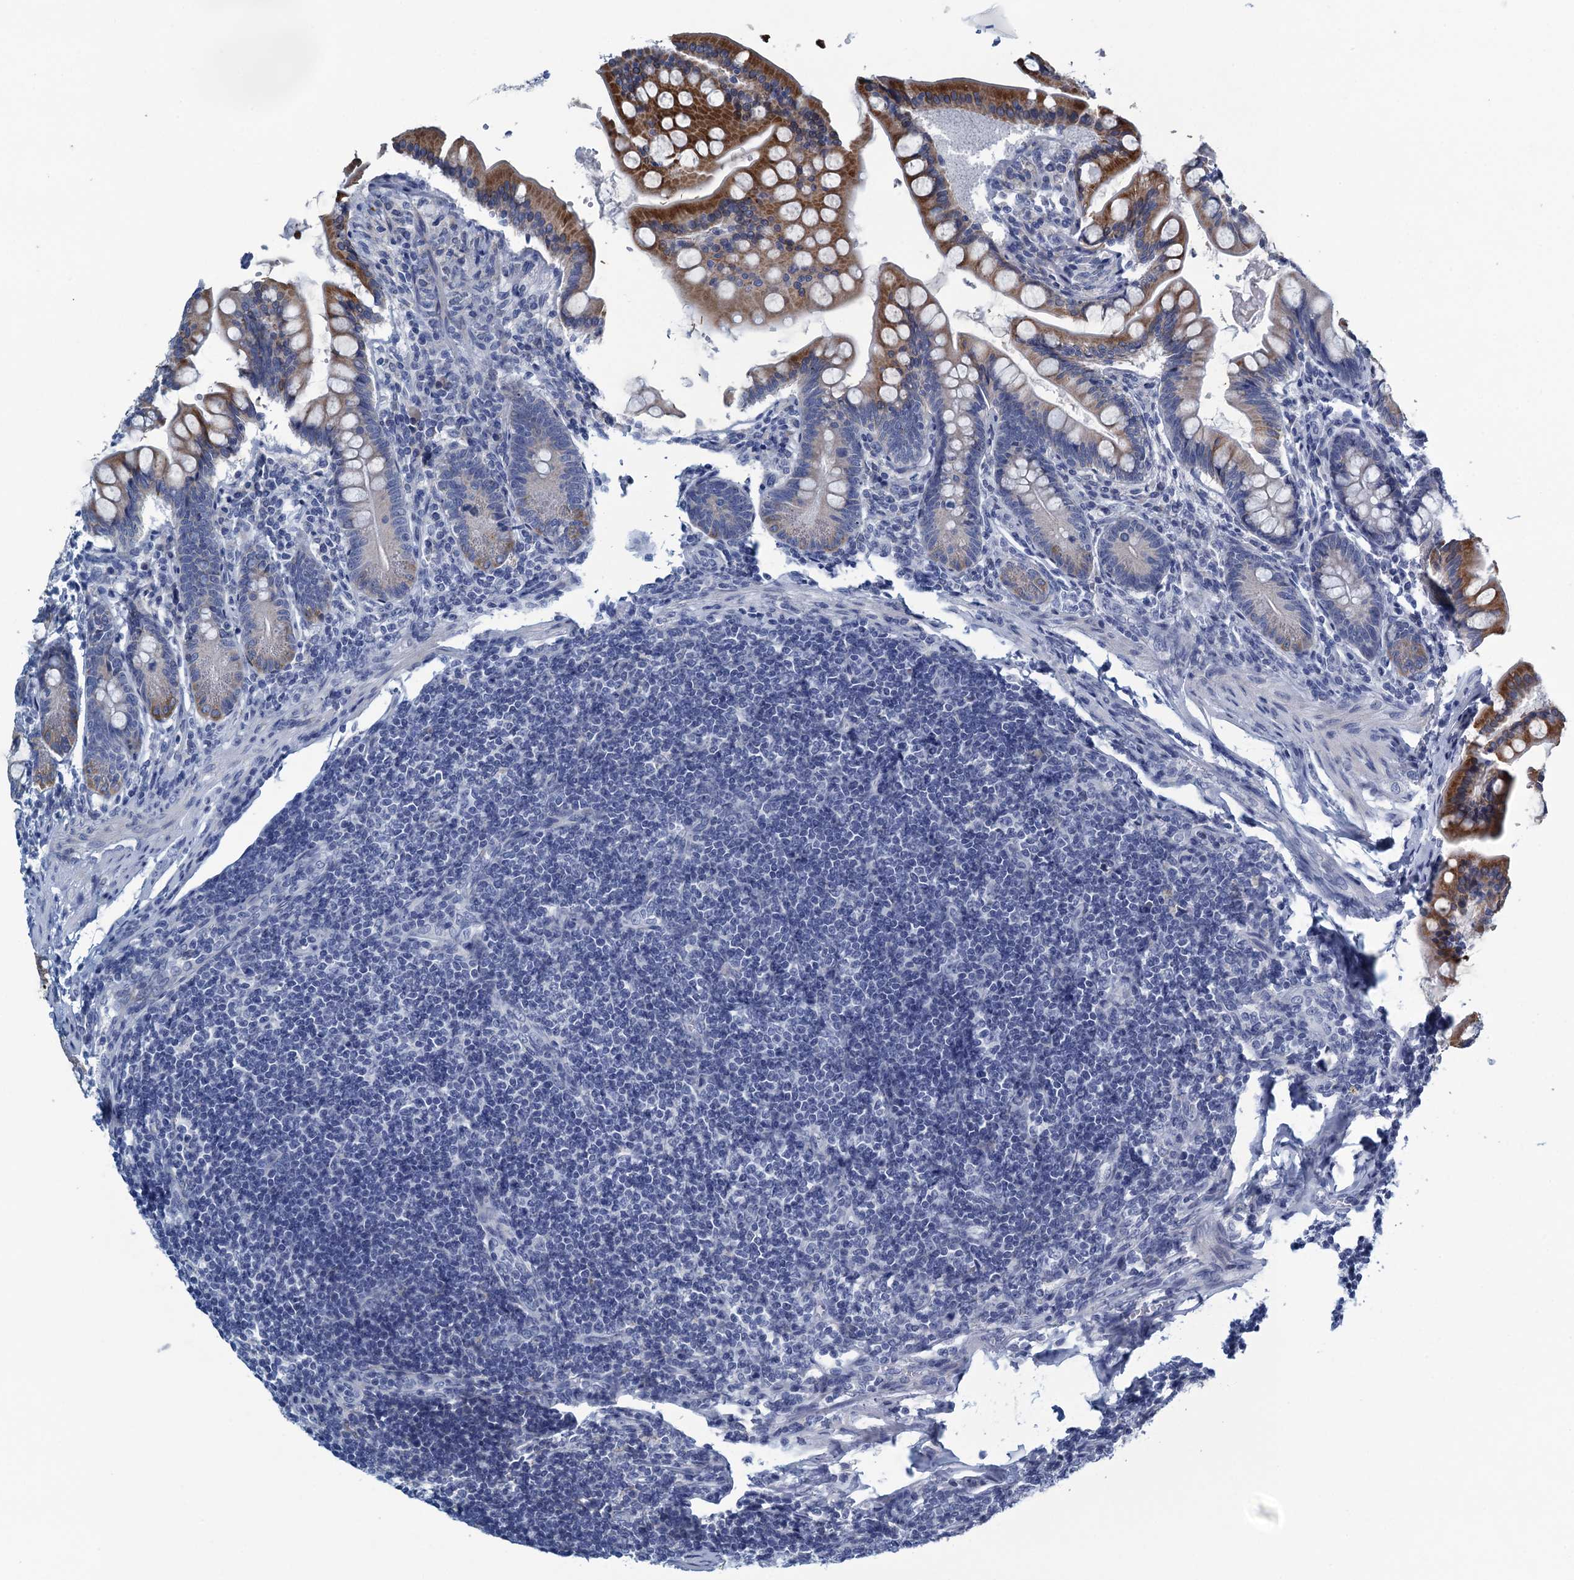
{"staining": {"intensity": "moderate", "quantity": "25%-75%", "location": "cytoplasmic/membranous"}, "tissue": "small intestine", "cell_type": "Glandular cells", "image_type": "normal", "snomed": [{"axis": "morphology", "description": "Normal tissue, NOS"}, {"axis": "topography", "description": "Small intestine"}], "caption": "Moderate cytoplasmic/membranous protein expression is present in about 25%-75% of glandular cells in small intestine. The staining was performed using DAB (3,3'-diaminobenzidine) to visualize the protein expression in brown, while the nuclei were stained in blue with hematoxylin (Magnification: 20x).", "gene": "C10orf88", "patient": {"sex": "male", "age": 7}}